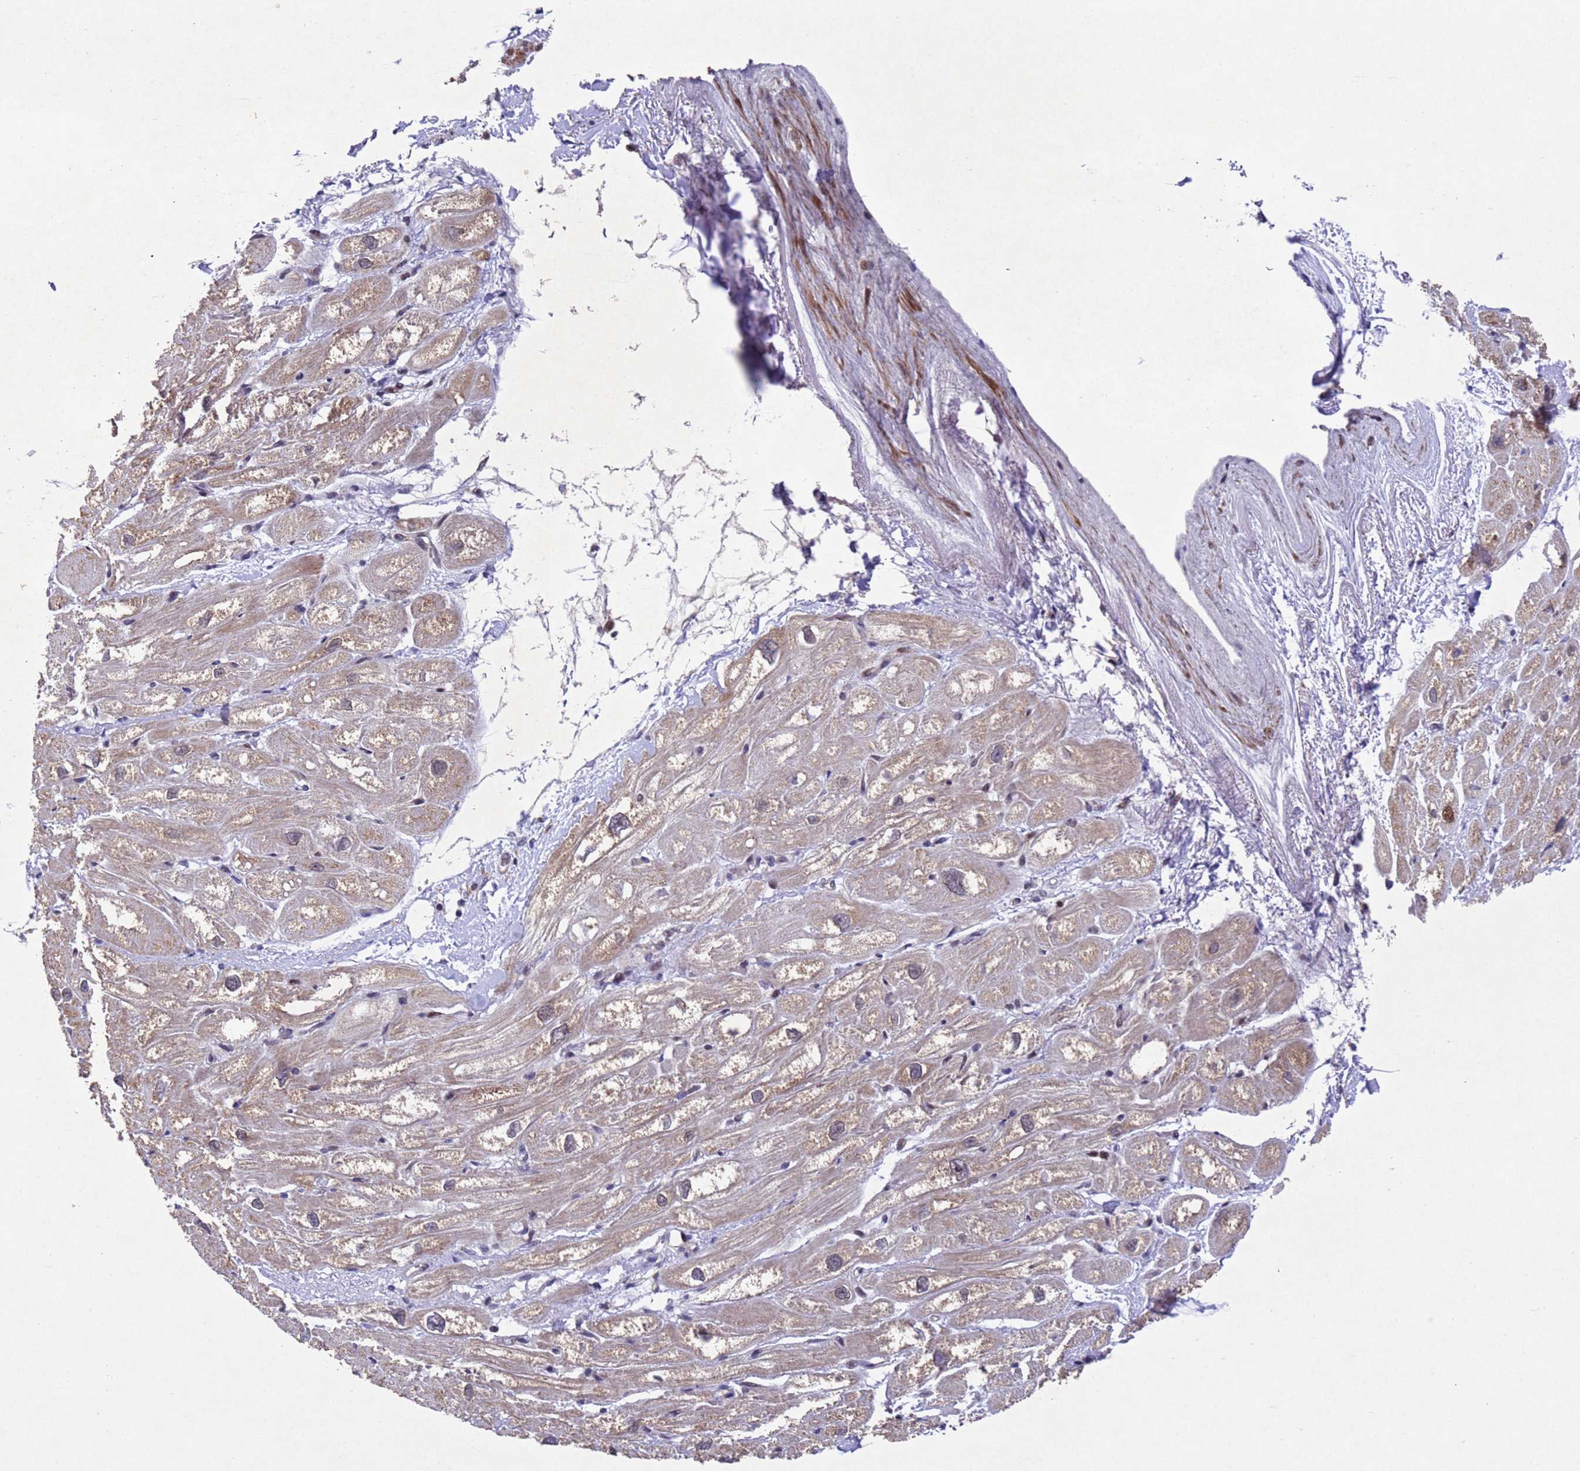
{"staining": {"intensity": "weak", "quantity": ">75%", "location": "cytoplasmic/membranous,nuclear"}, "tissue": "heart muscle", "cell_type": "Cardiomyocytes", "image_type": "normal", "snomed": [{"axis": "morphology", "description": "Normal tissue, NOS"}, {"axis": "topography", "description": "Heart"}], "caption": "Benign heart muscle shows weak cytoplasmic/membranous,nuclear staining in approximately >75% of cardiomyocytes, visualized by immunohistochemistry. (Stains: DAB (3,3'-diaminobenzidine) in brown, nuclei in blue, Microscopy: brightfield microscopy at high magnification).", "gene": "TBK1", "patient": {"sex": "male", "age": 50}}